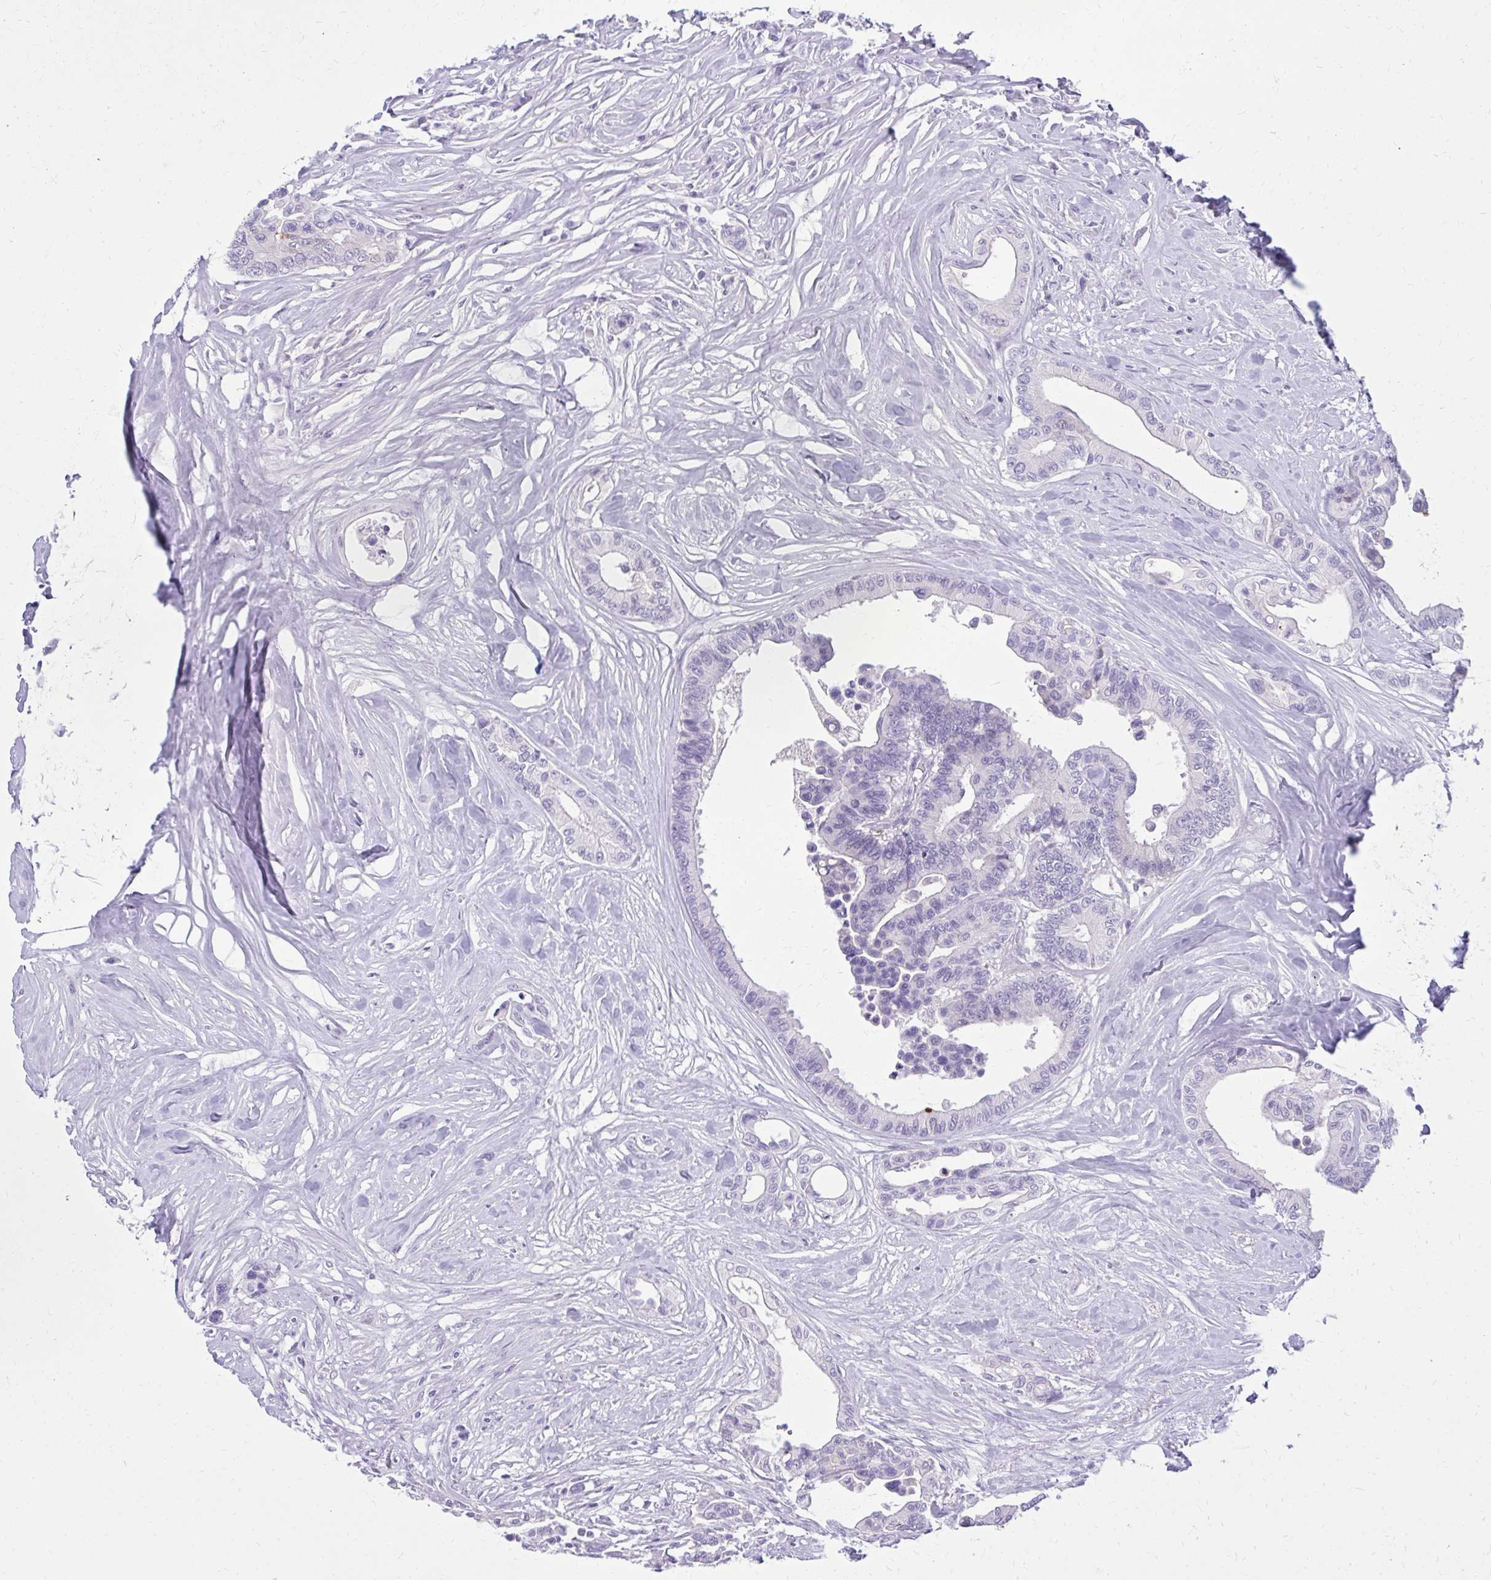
{"staining": {"intensity": "negative", "quantity": "none", "location": "none"}, "tissue": "colorectal cancer", "cell_type": "Tumor cells", "image_type": "cancer", "snomed": [{"axis": "morphology", "description": "Normal tissue, NOS"}, {"axis": "morphology", "description": "Adenocarcinoma, NOS"}, {"axis": "topography", "description": "Colon"}], "caption": "Immunohistochemistry of human colorectal cancer (adenocarcinoma) displays no staining in tumor cells.", "gene": "PRAP1", "patient": {"sex": "male", "age": 82}}